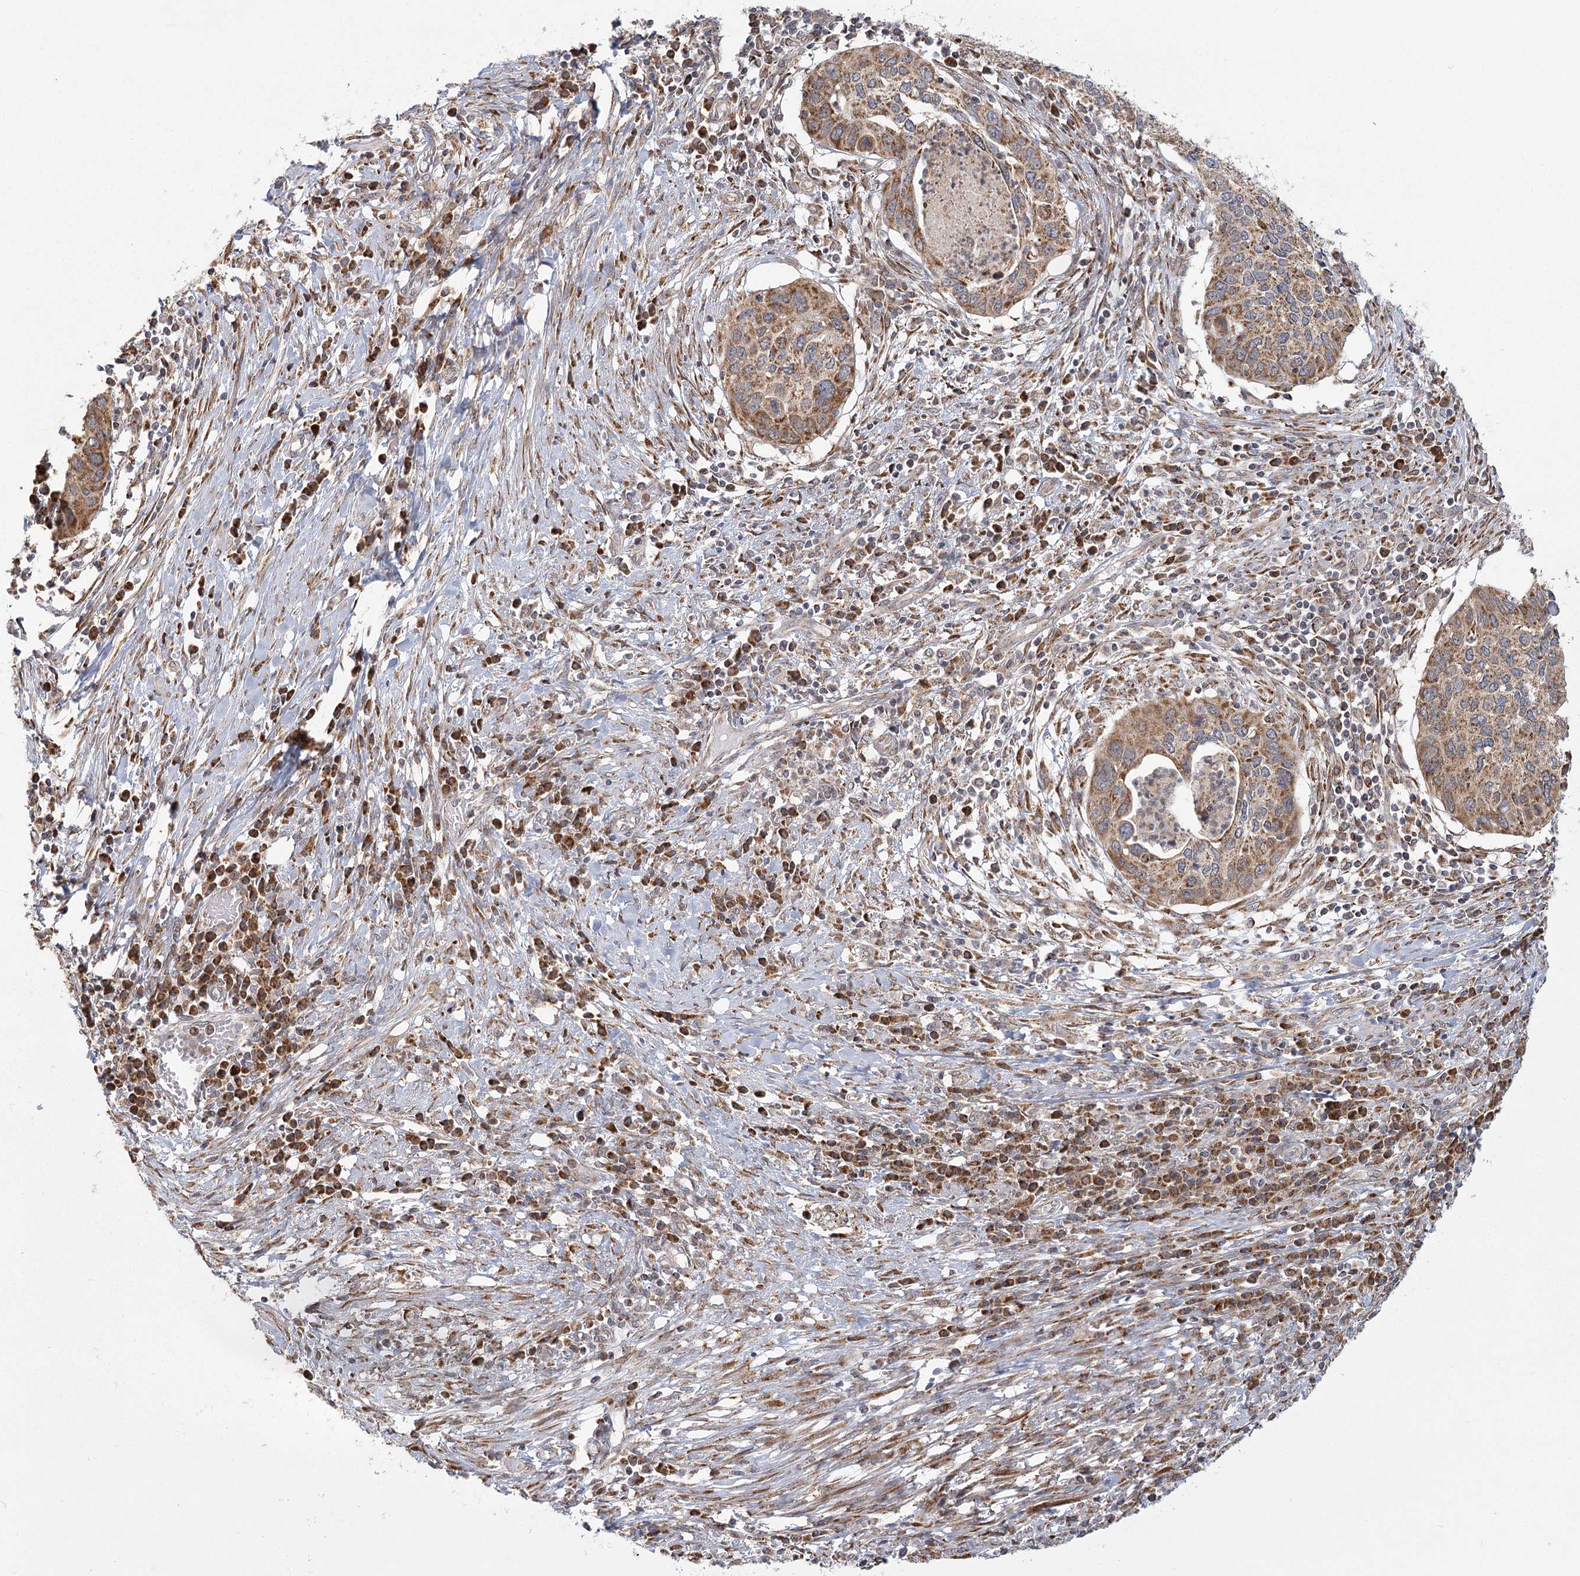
{"staining": {"intensity": "moderate", "quantity": ">75%", "location": "cytoplasmic/membranous"}, "tissue": "cervical cancer", "cell_type": "Tumor cells", "image_type": "cancer", "snomed": [{"axis": "morphology", "description": "Squamous cell carcinoma, NOS"}, {"axis": "topography", "description": "Cervix"}], "caption": "Immunohistochemical staining of human squamous cell carcinoma (cervical) demonstrates medium levels of moderate cytoplasmic/membranous positivity in about >75% of tumor cells.", "gene": "LACTB", "patient": {"sex": "female", "age": 38}}